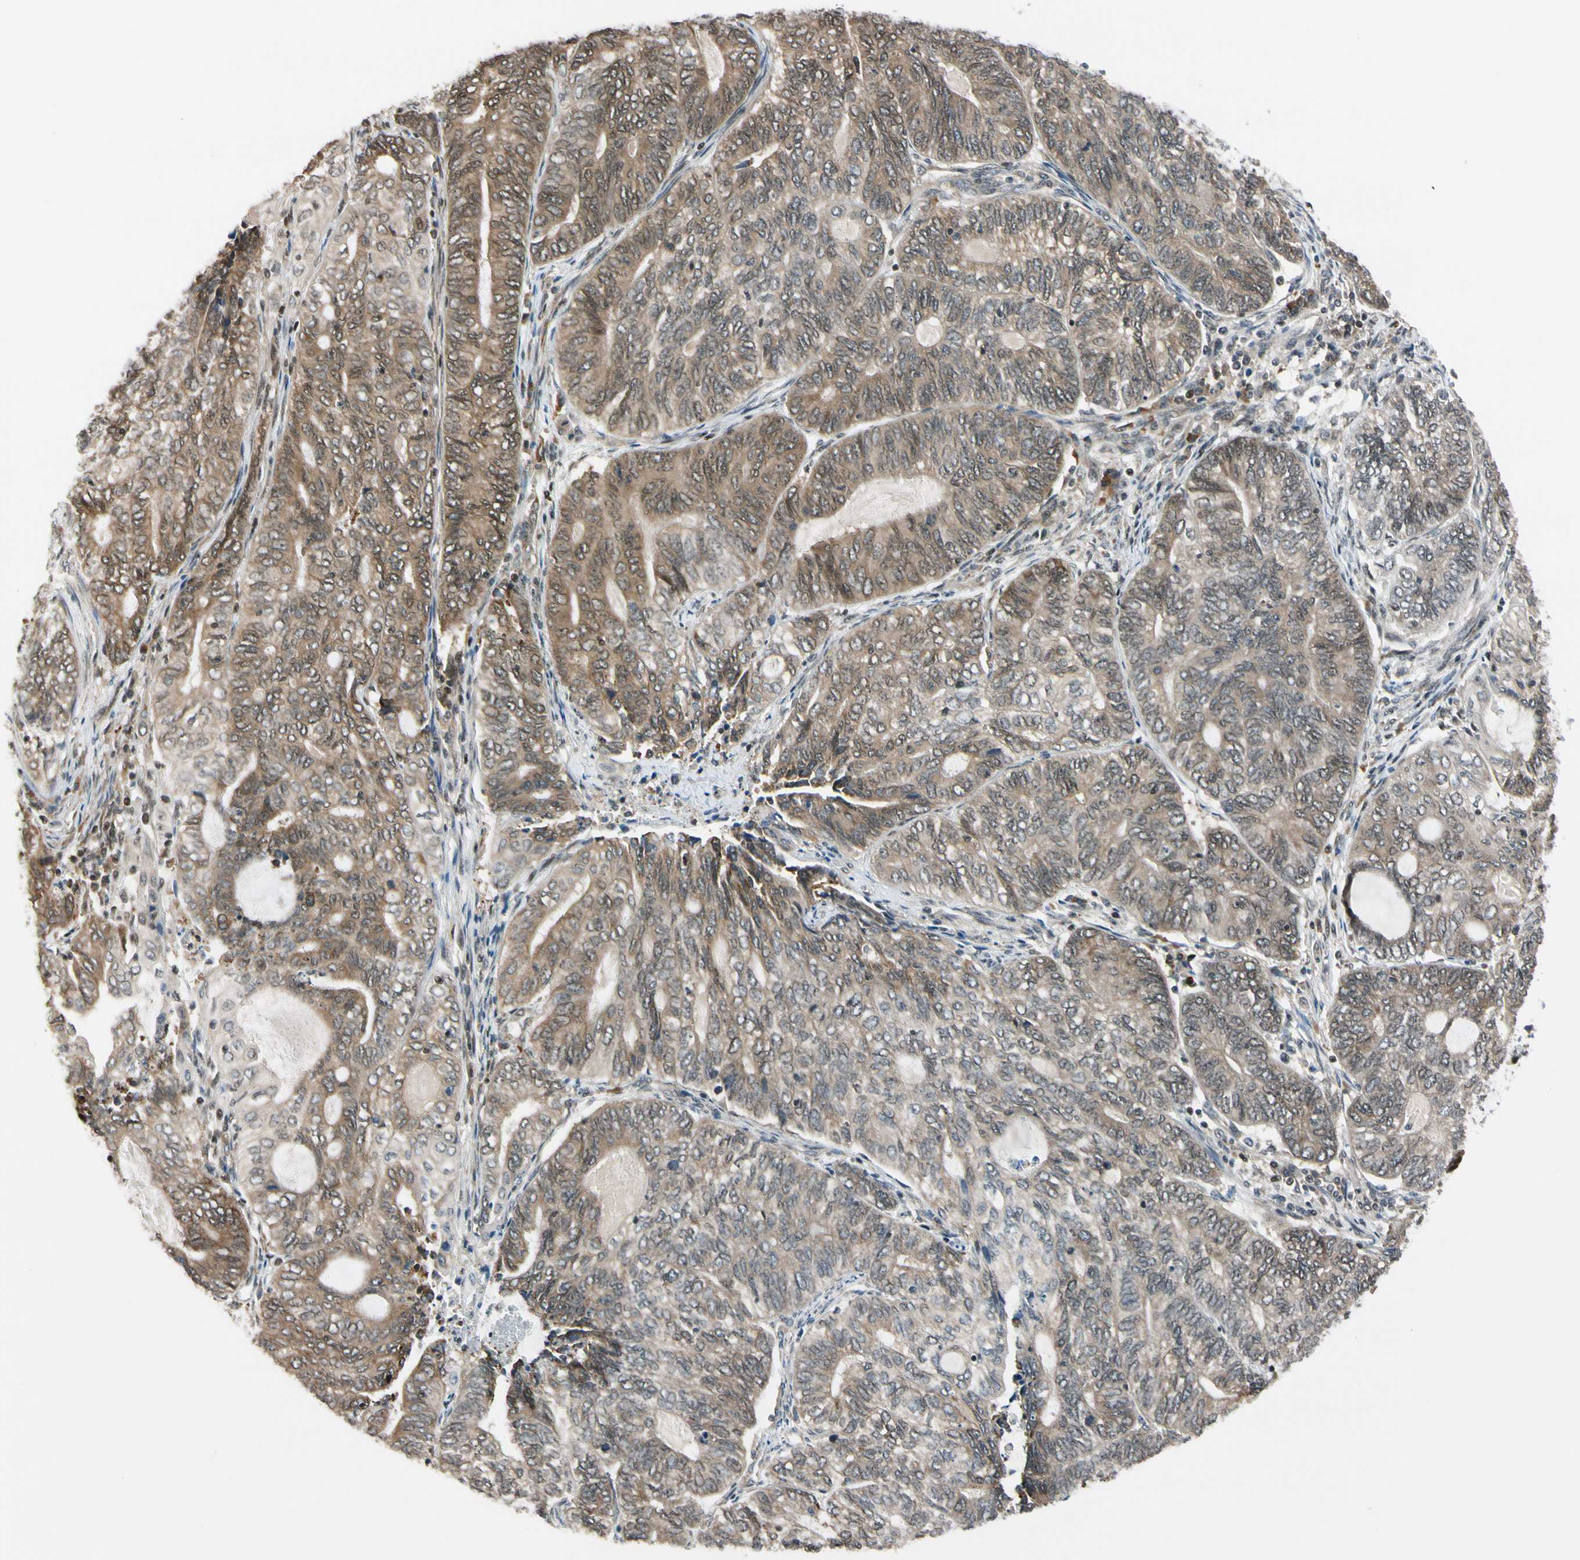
{"staining": {"intensity": "moderate", "quantity": ">75%", "location": "cytoplasmic/membranous,nuclear"}, "tissue": "endometrial cancer", "cell_type": "Tumor cells", "image_type": "cancer", "snomed": [{"axis": "morphology", "description": "Adenocarcinoma, NOS"}, {"axis": "topography", "description": "Uterus"}, {"axis": "topography", "description": "Endometrium"}], "caption": "Immunohistochemical staining of human endometrial cancer reveals moderate cytoplasmic/membranous and nuclear protein expression in approximately >75% of tumor cells. (Stains: DAB (3,3'-diaminobenzidine) in brown, nuclei in blue, Microscopy: brightfield microscopy at high magnification).", "gene": "DAXX", "patient": {"sex": "female", "age": 70}}